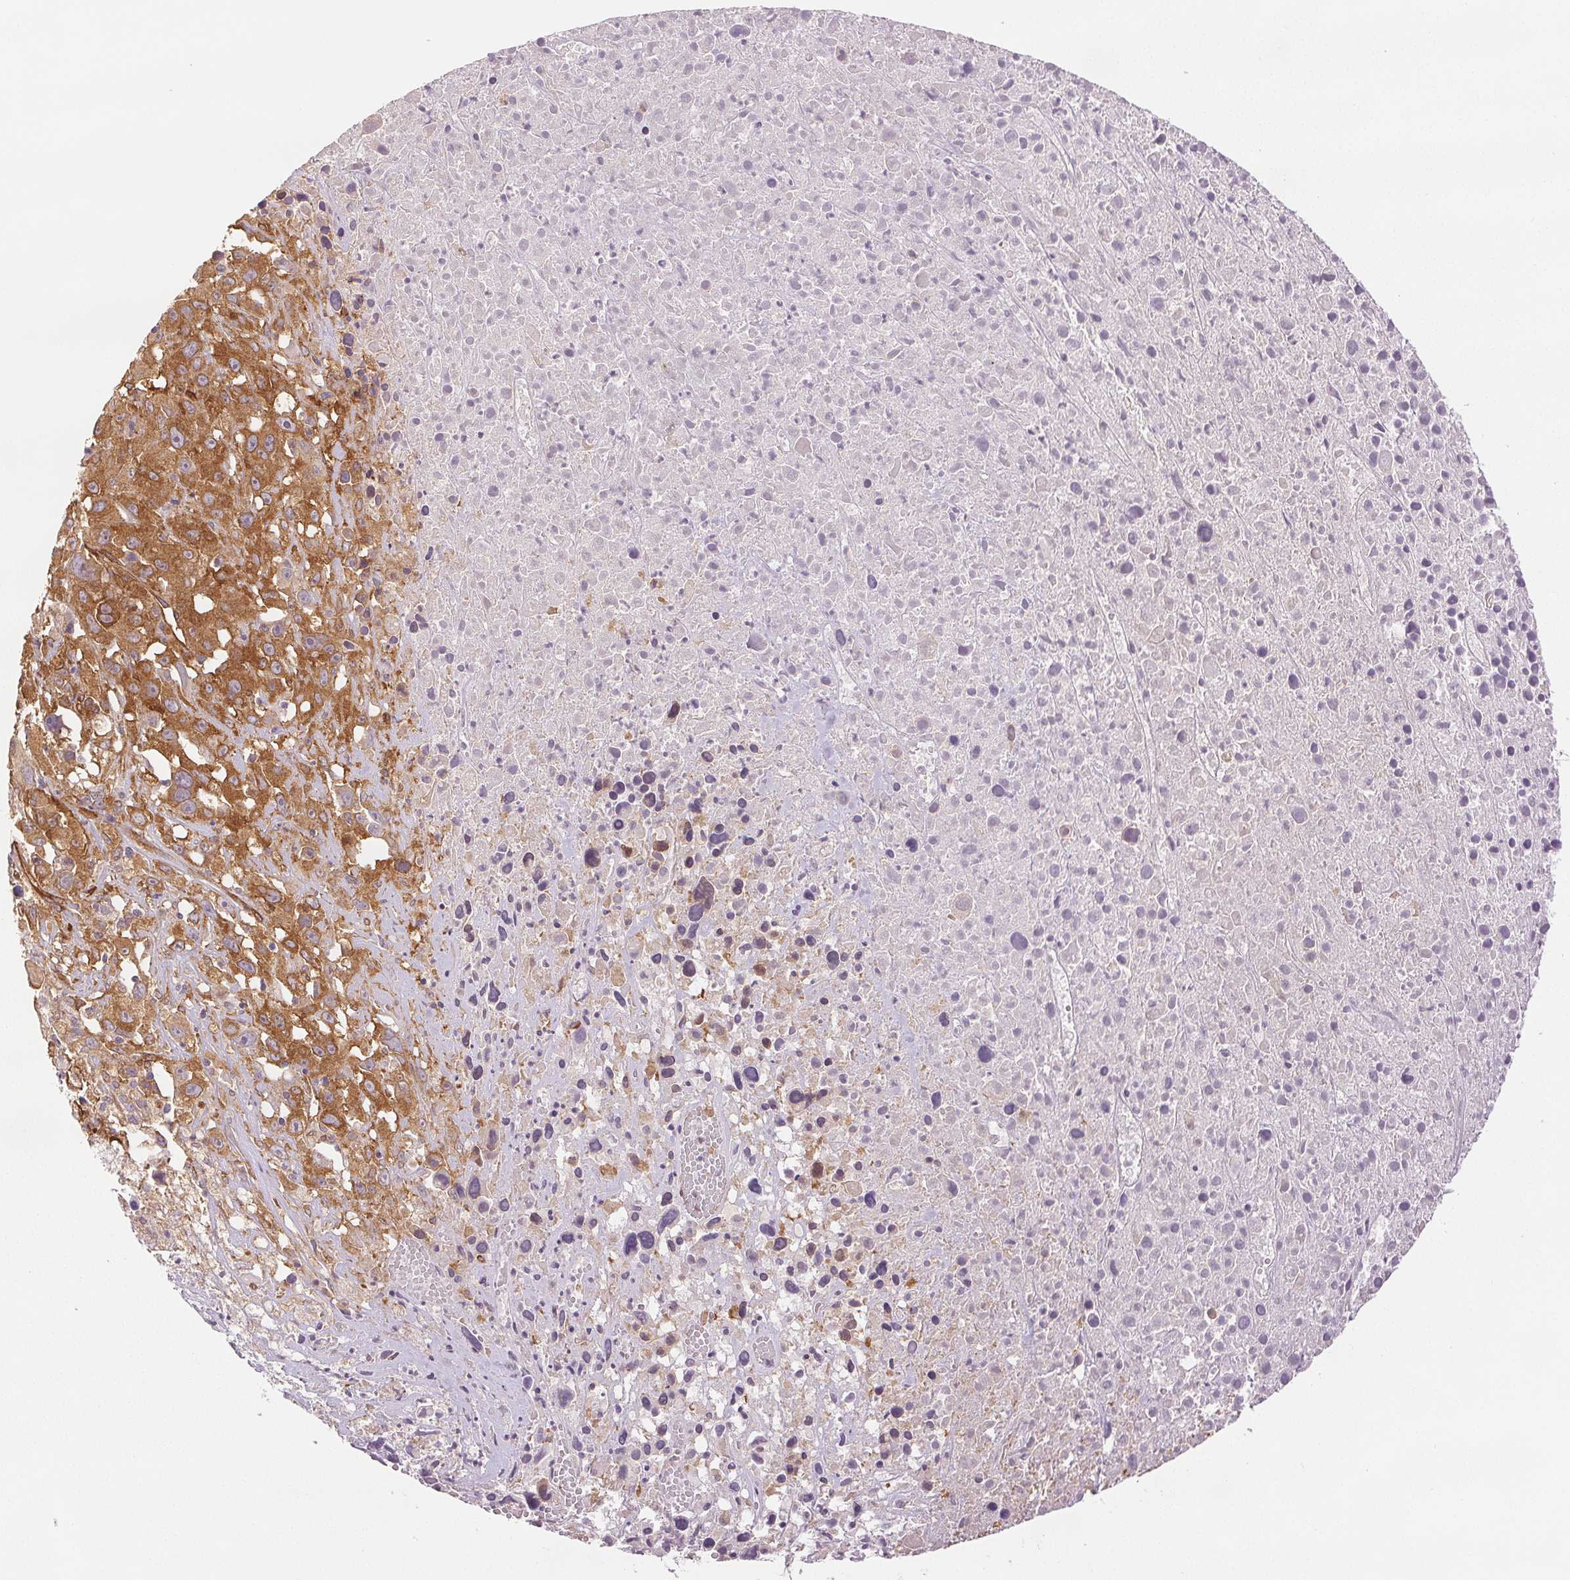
{"staining": {"intensity": "moderate", "quantity": ">75%", "location": "cytoplasmic/membranous"}, "tissue": "melanoma", "cell_type": "Tumor cells", "image_type": "cancer", "snomed": [{"axis": "morphology", "description": "Malignant melanoma, Metastatic site"}, {"axis": "topography", "description": "Soft tissue"}], "caption": "Tumor cells exhibit moderate cytoplasmic/membranous staining in approximately >75% of cells in melanoma.", "gene": "DIAPH2", "patient": {"sex": "male", "age": 50}}